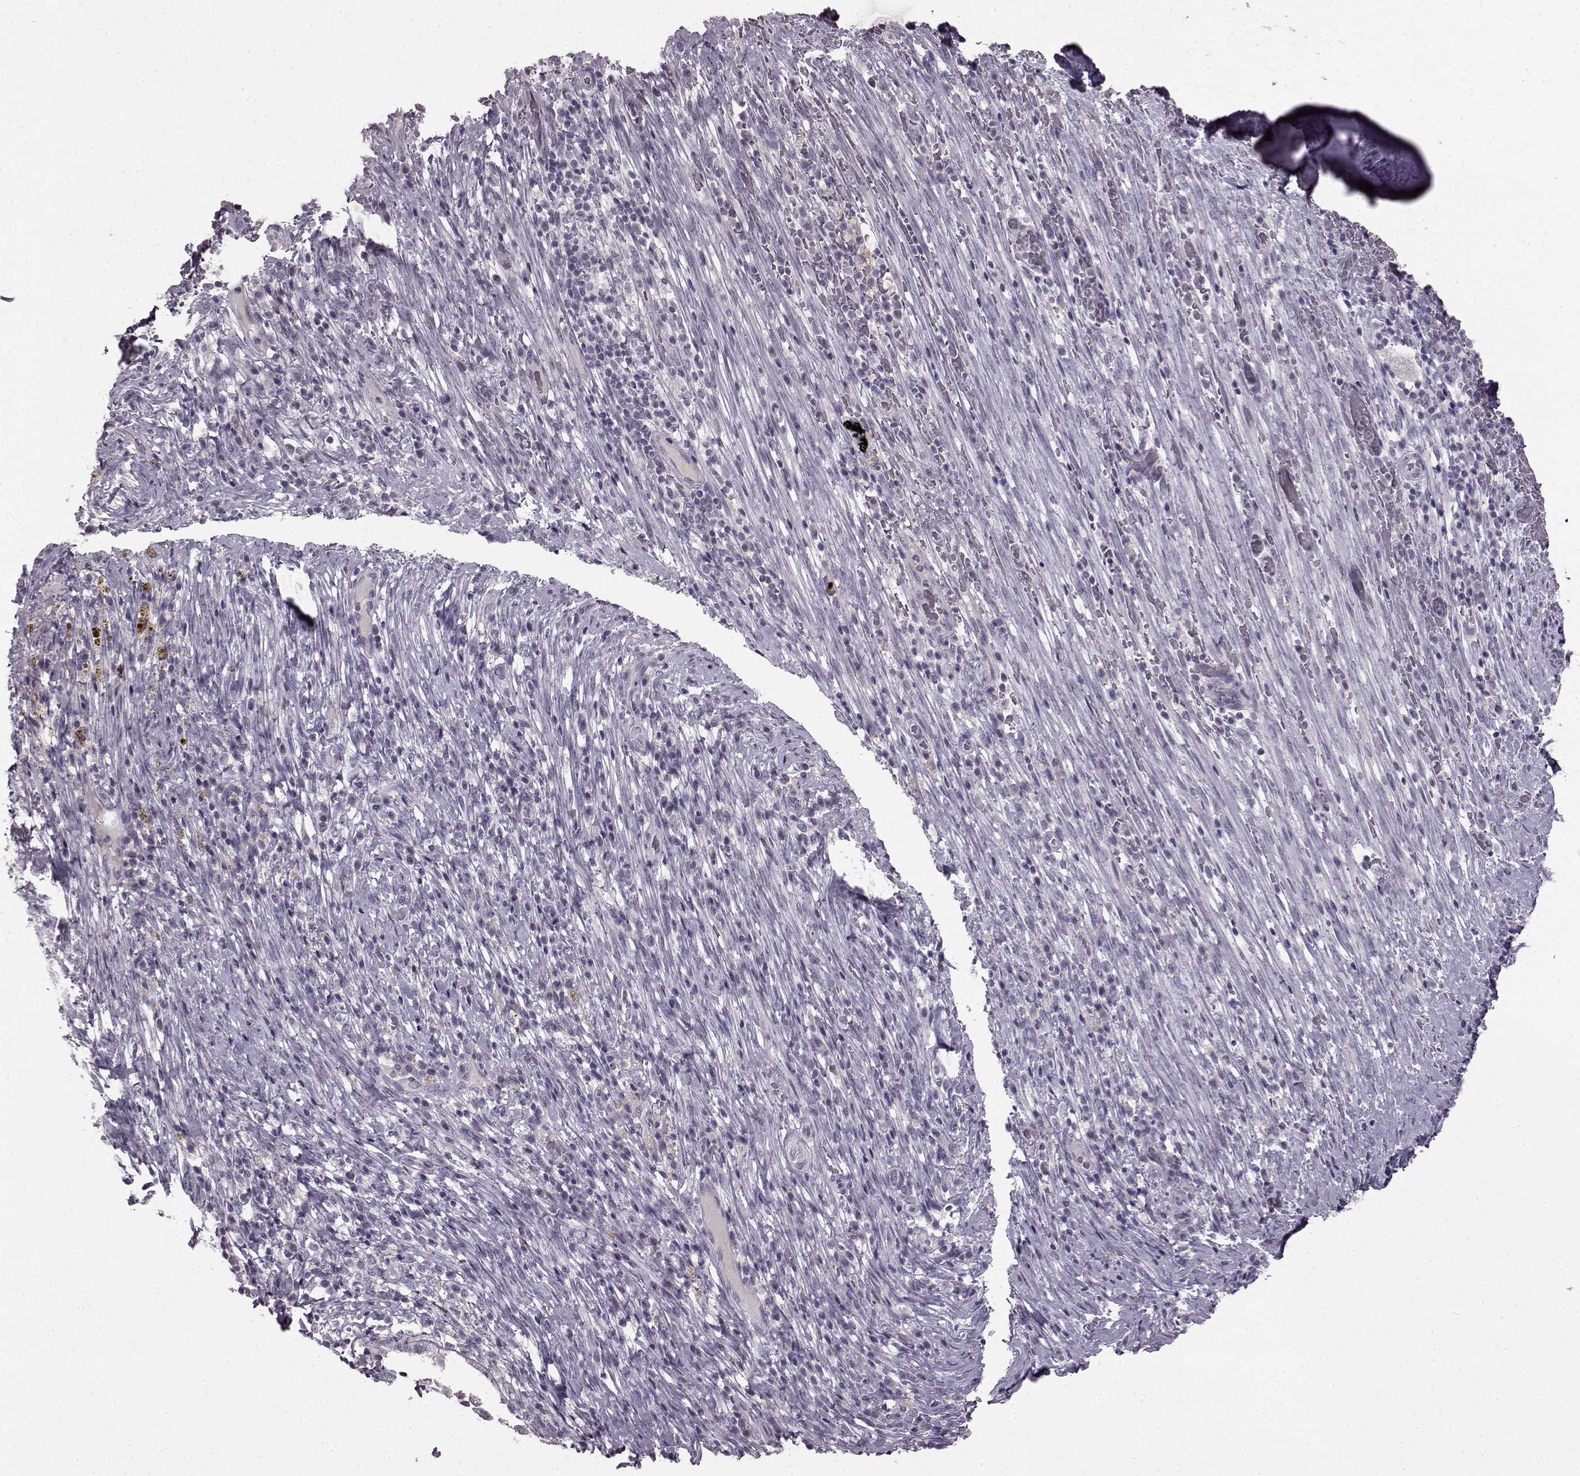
{"staining": {"intensity": "negative", "quantity": "none", "location": "none"}, "tissue": "cervical cancer", "cell_type": "Tumor cells", "image_type": "cancer", "snomed": [{"axis": "morphology", "description": "Squamous cell carcinoma, NOS"}, {"axis": "topography", "description": "Cervix"}], "caption": "This is an immunohistochemistry (IHC) histopathology image of cervical squamous cell carcinoma. There is no positivity in tumor cells.", "gene": "LHB", "patient": {"sex": "female", "age": 51}}